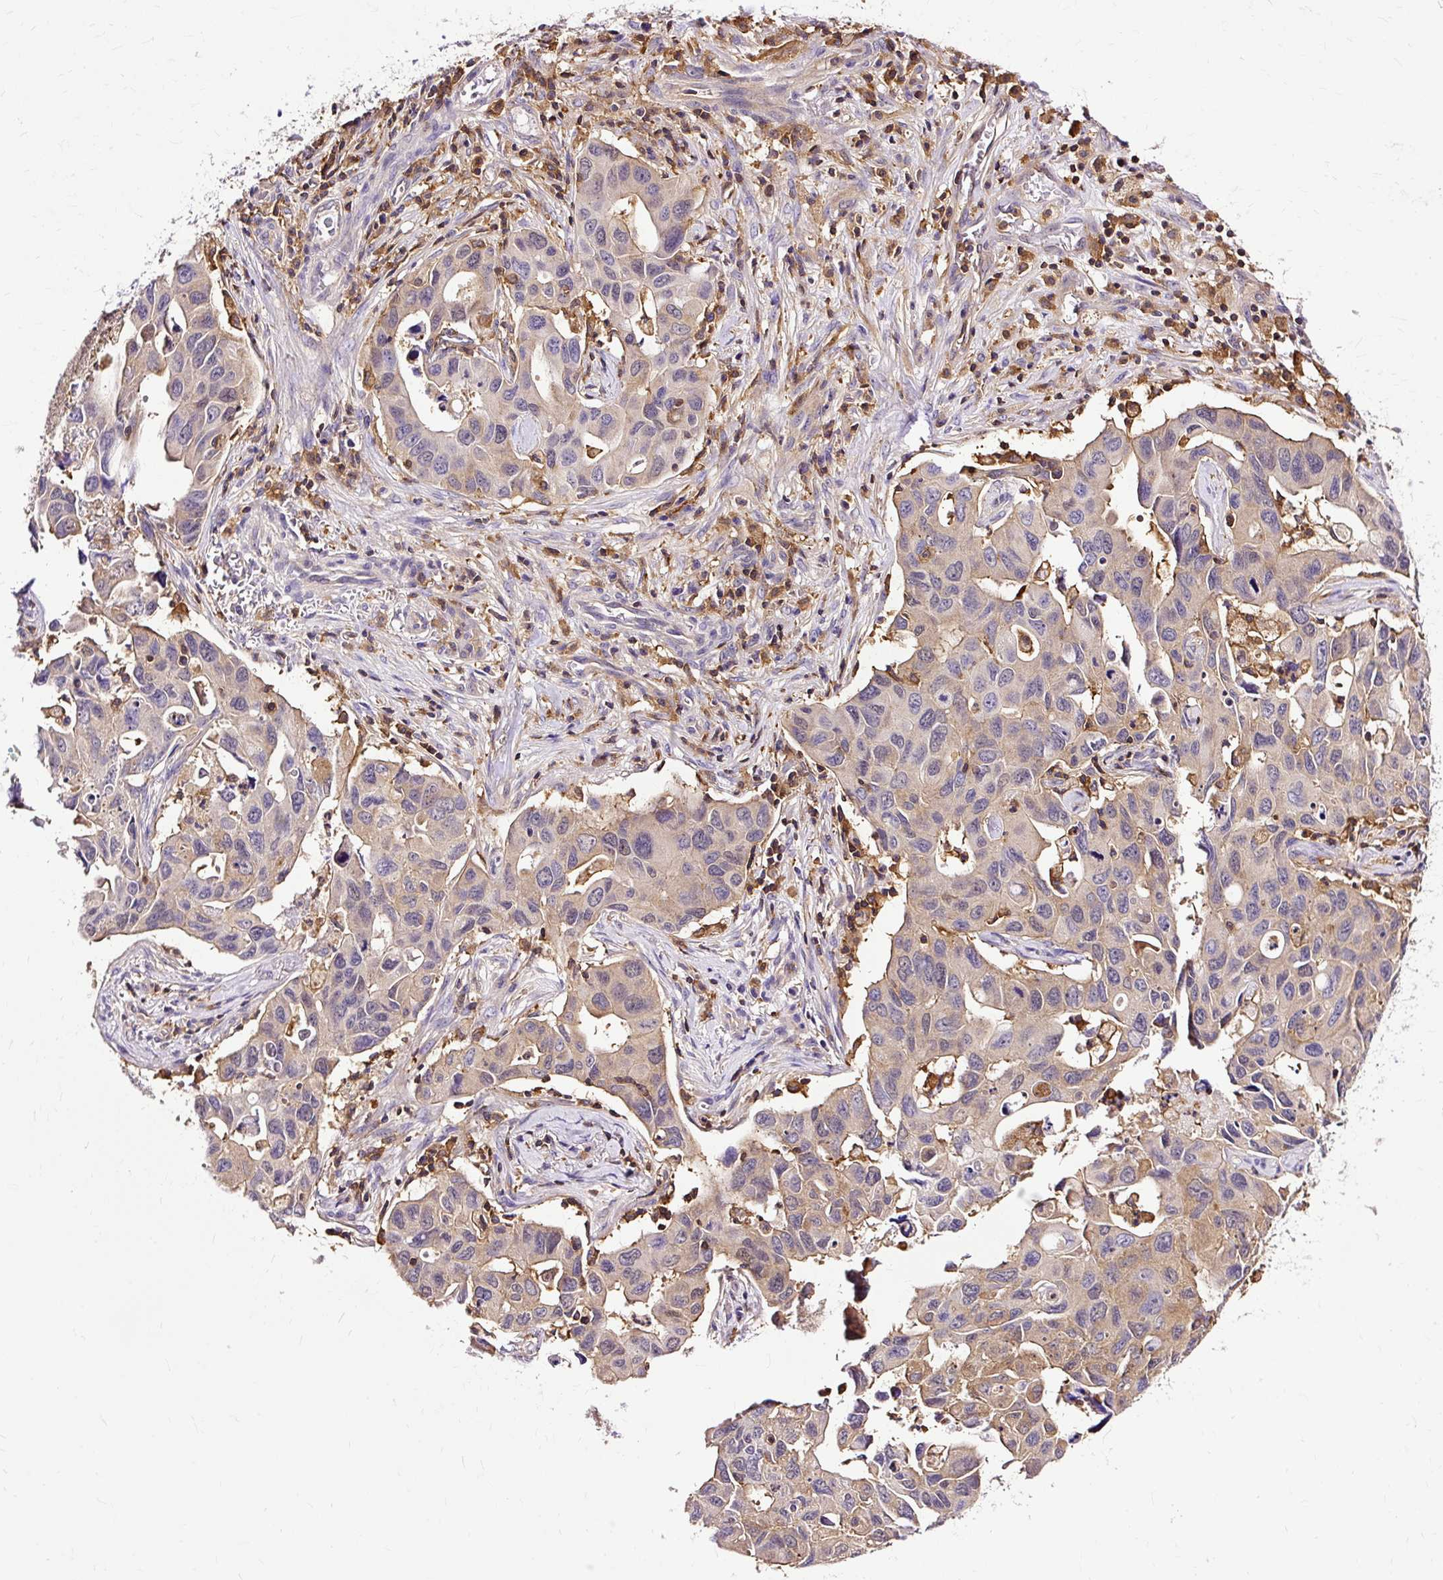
{"staining": {"intensity": "weak", "quantity": "25%-75%", "location": "cytoplasmic/membranous"}, "tissue": "lung cancer", "cell_type": "Tumor cells", "image_type": "cancer", "snomed": [{"axis": "morphology", "description": "Adenocarcinoma, NOS"}, {"axis": "topography", "description": "Lung"}], "caption": "The micrograph displays immunohistochemical staining of lung cancer (adenocarcinoma). There is weak cytoplasmic/membranous staining is identified in about 25%-75% of tumor cells.", "gene": "TWF2", "patient": {"sex": "male", "age": 64}}